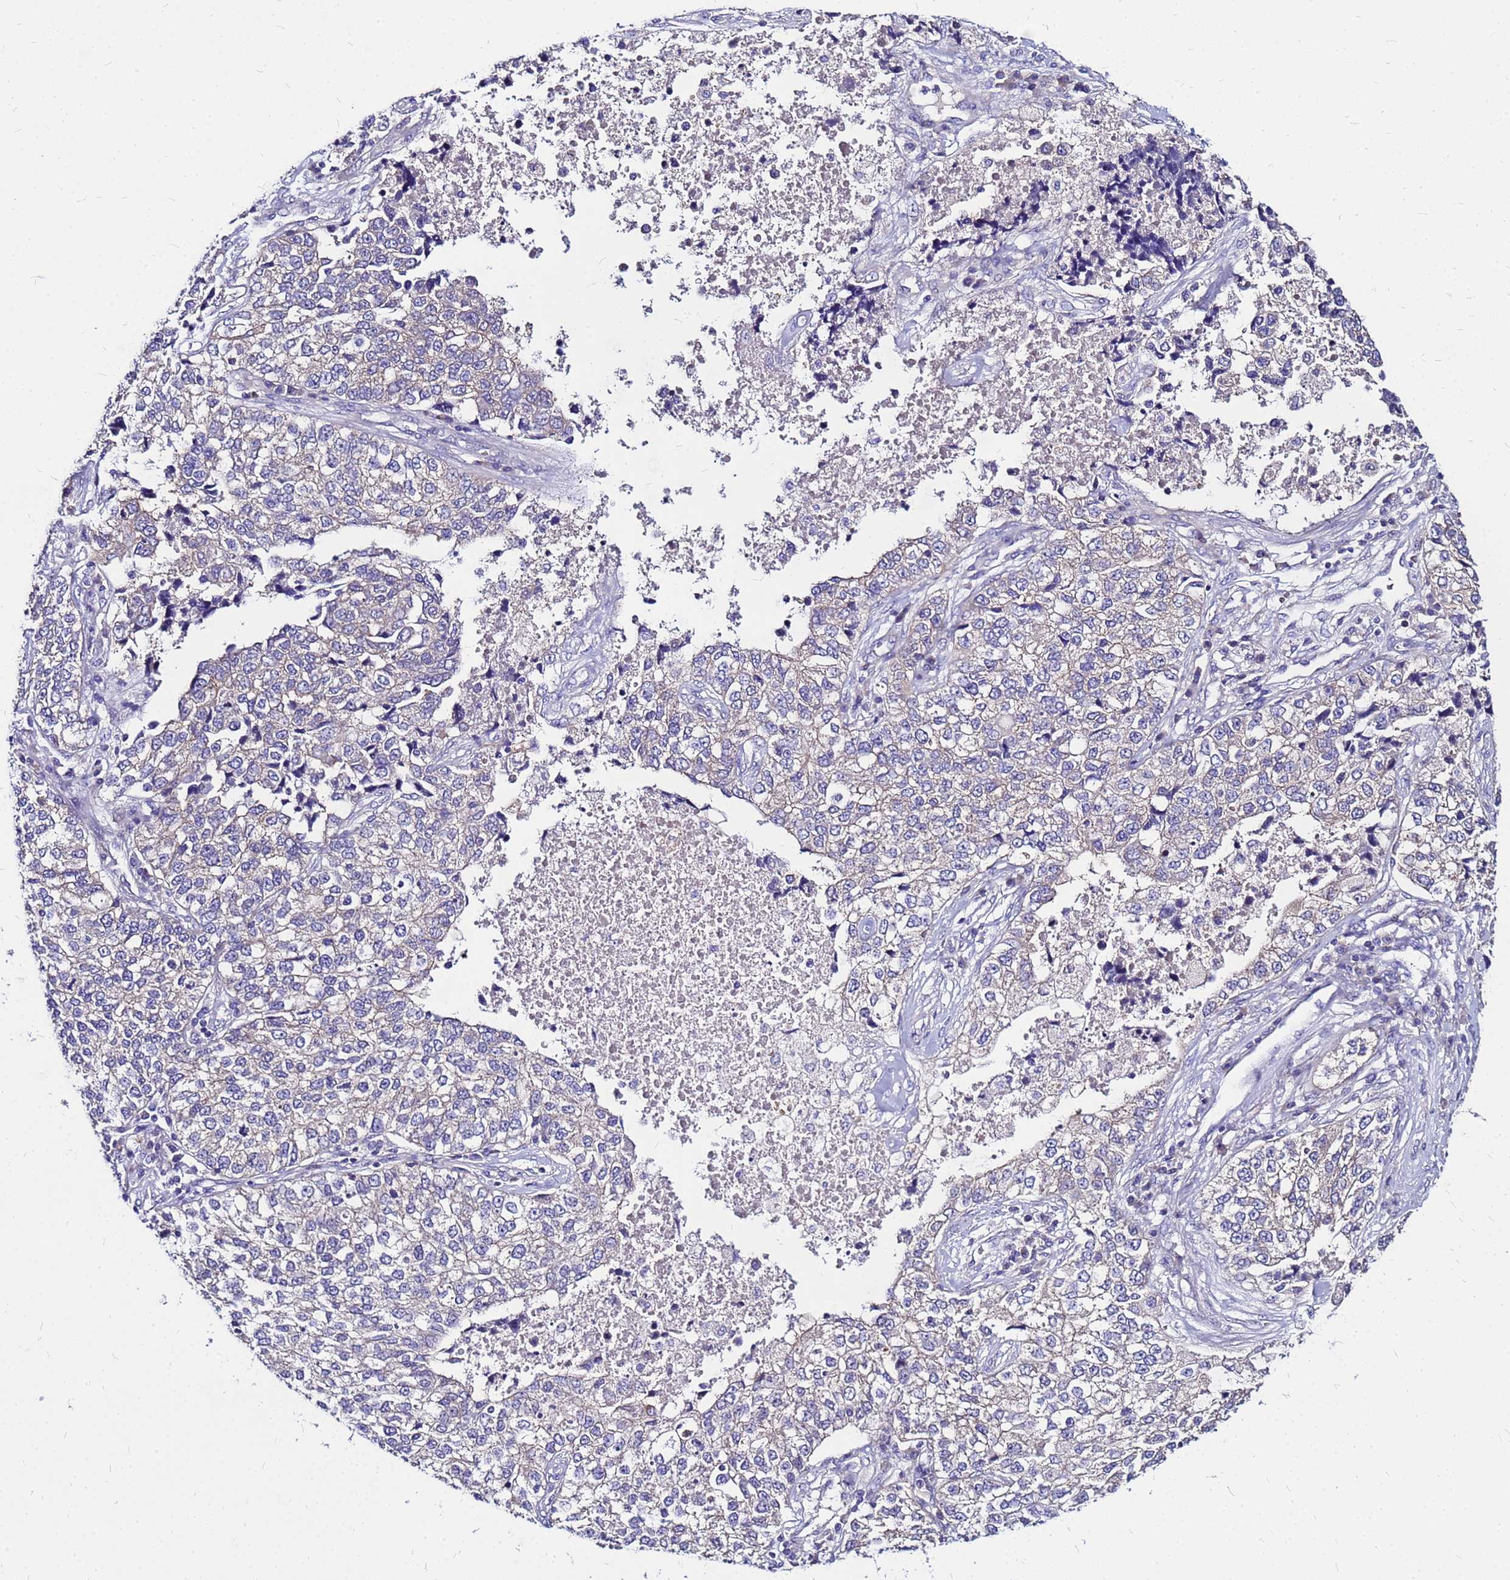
{"staining": {"intensity": "negative", "quantity": "none", "location": "none"}, "tissue": "lung cancer", "cell_type": "Tumor cells", "image_type": "cancer", "snomed": [{"axis": "morphology", "description": "Adenocarcinoma, NOS"}, {"axis": "topography", "description": "Lung"}], "caption": "IHC image of neoplastic tissue: human lung cancer (adenocarcinoma) stained with DAB demonstrates no significant protein positivity in tumor cells.", "gene": "ARHGEF5", "patient": {"sex": "male", "age": 49}}